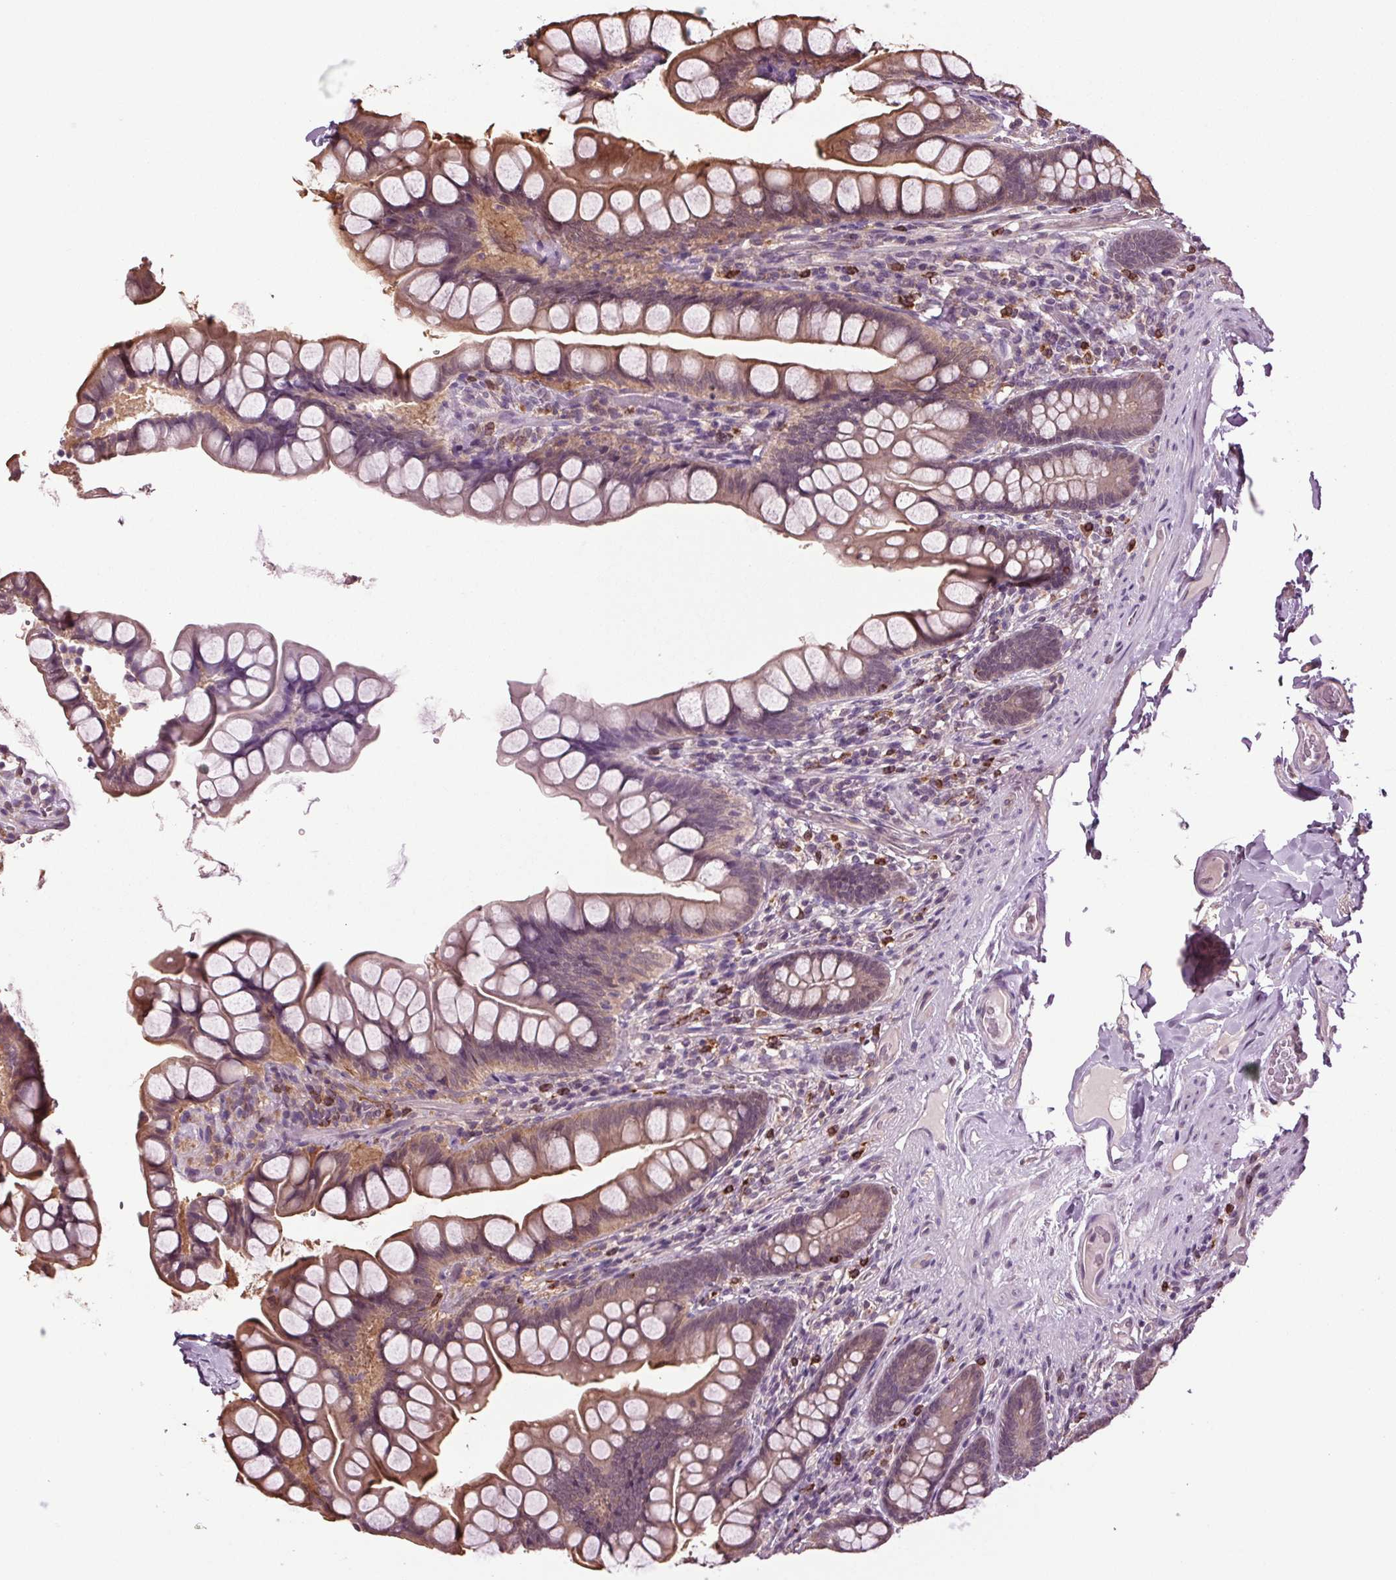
{"staining": {"intensity": "moderate", "quantity": ">75%", "location": "cytoplasmic/membranous"}, "tissue": "small intestine", "cell_type": "Glandular cells", "image_type": "normal", "snomed": [{"axis": "morphology", "description": "Normal tissue, NOS"}, {"axis": "topography", "description": "Small intestine"}], "caption": "Immunohistochemical staining of normal human small intestine exhibits moderate cytoplasmic/membranous protein staining in approximately >75% of glandular cells.", "gene": "RNPEP", "patient": {"sex": "male", "age": 70}}